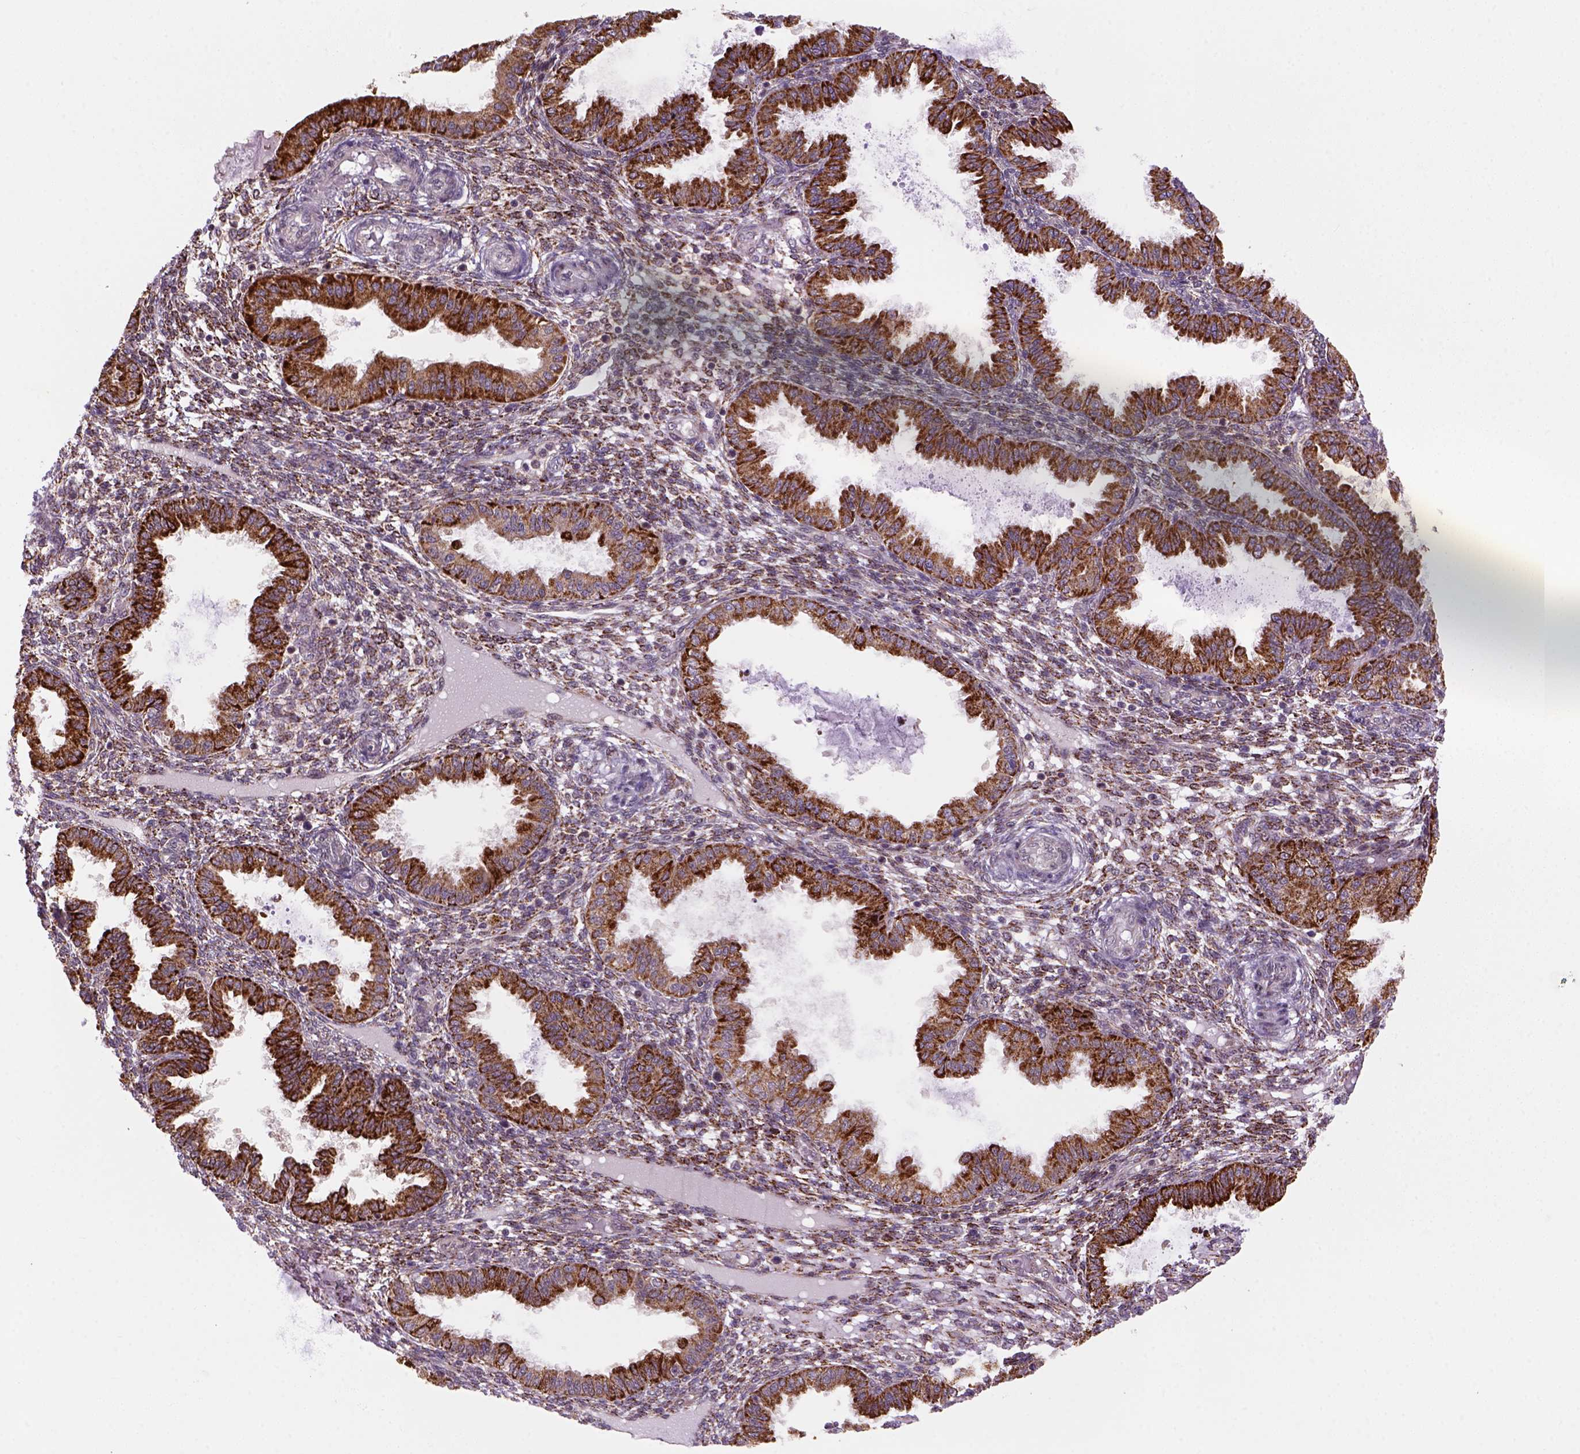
{"staining": {"intensity": "strong", "quantity": ">75%", "location": "cytoplasmic/membranous"}, "tissue": "endometrium", "cell_type": "Cells in endometrial stroma", "image_type": "normal", "snomed": [{"axis": "morphology", "description": "Normal tissue, NOS"}, {"axis": "topography", "description": "Endometrium"}], "caption": "Benign endometrium demonstrates strong cytoplasmic/membranous expression in approximately >75% of cells in endometrial stroma, visualized by immunohistochemistry.", "gene": "FZD7", "patient": {"sex": "female", "age": 33}}